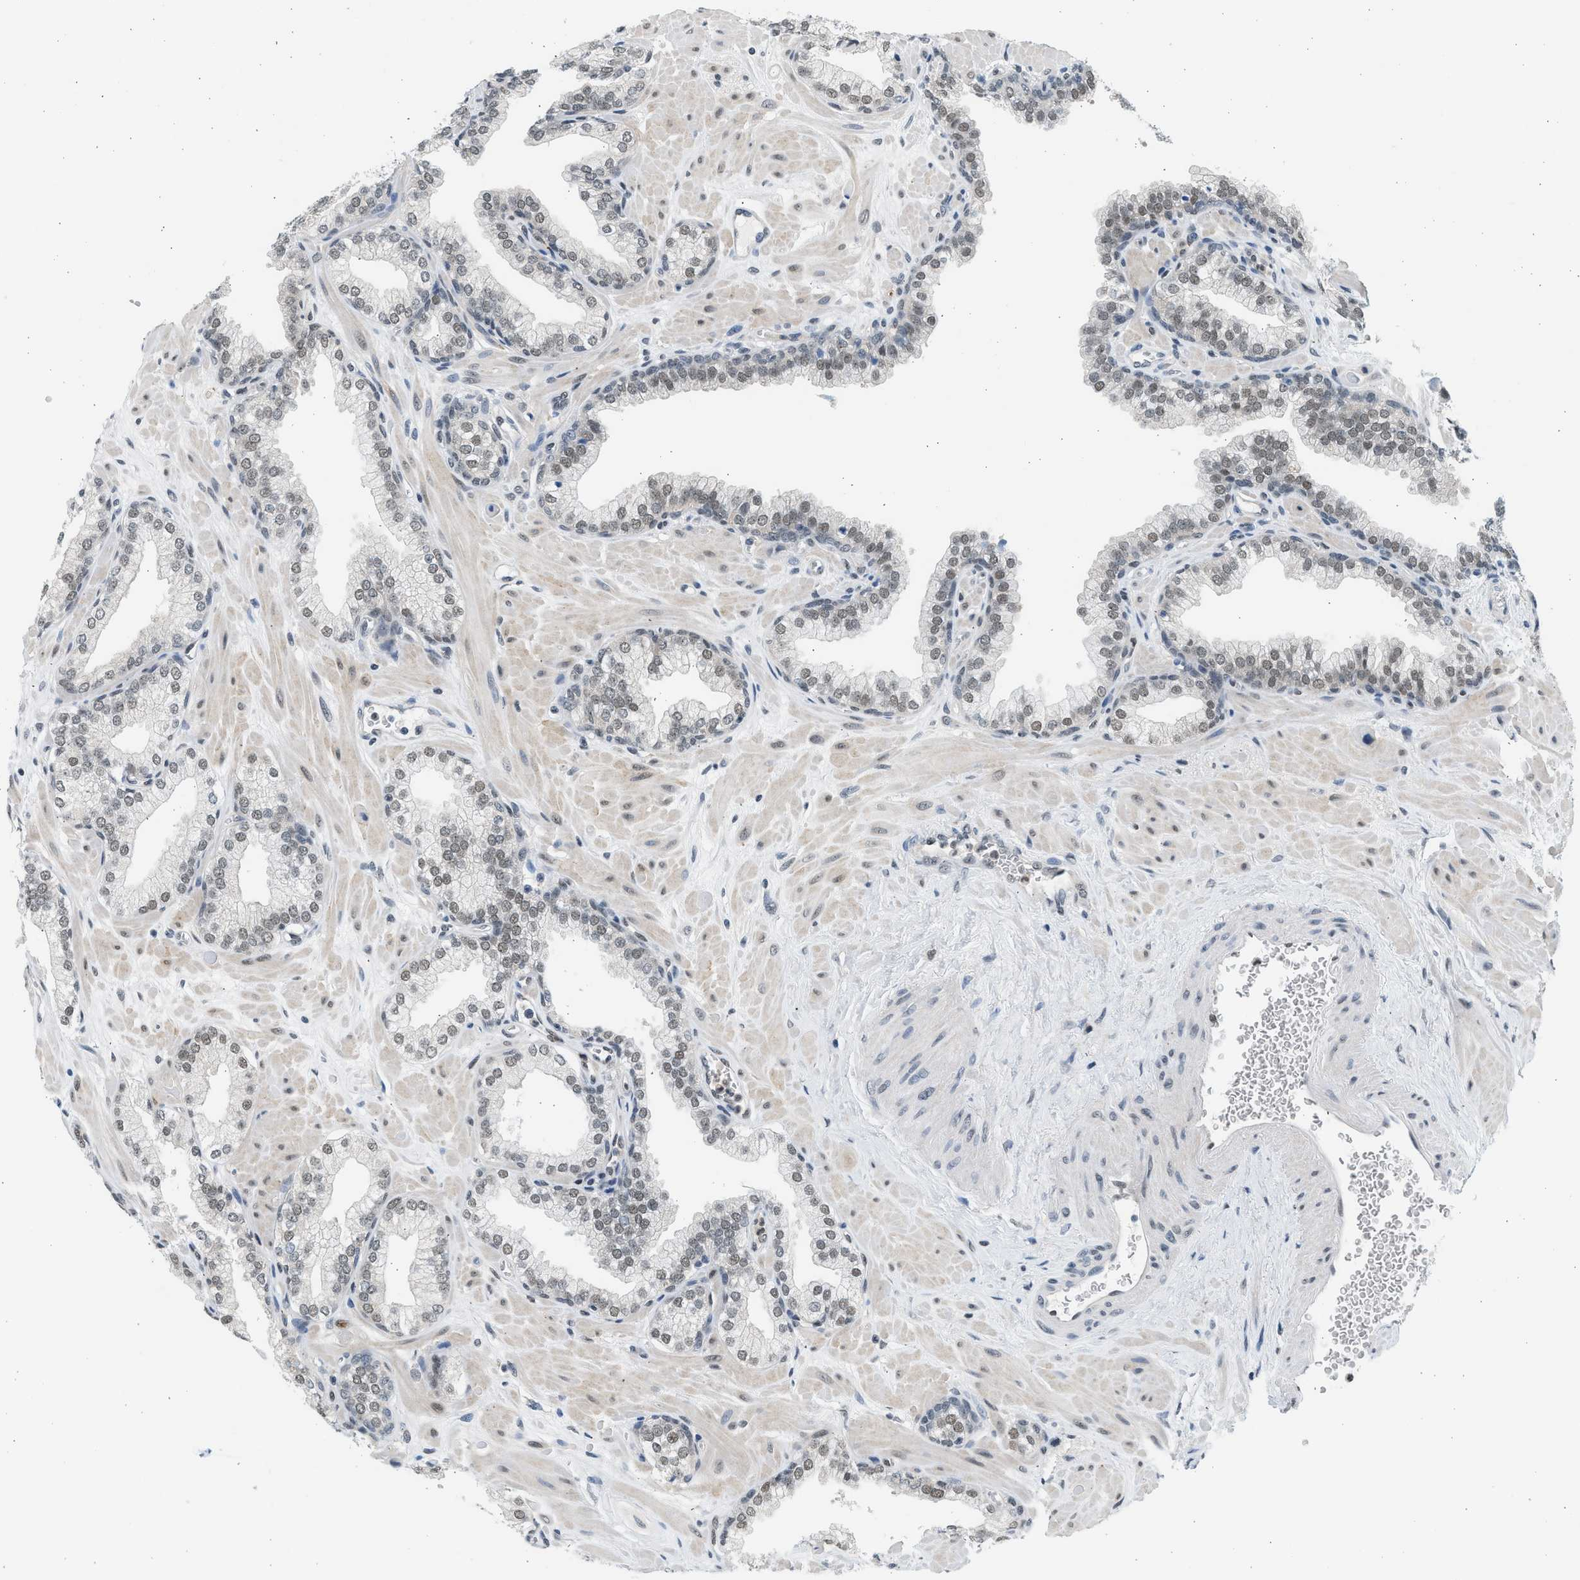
{"staining": {"intensity": "weak", "quantity": "25%-75%", "location": "nuclear"}, "tissue": "prostate", "cell_type": "Glandular cells", "image_type": "normal", "snomed": [{"axis": "morphology", "description": "Normal tissue, NOS"}, {"axis": "morphology", "description": "Urothelial carcinoma, Low grade"}, {"axis": "topography", "description": "Urinary bladder"}, {"axis": "topography", "description": "Prostate"}], "caption": "Protein analysis of benign prostate shows weak nuclear expression in about 25%-75% of glandular cells. (Stains: DAB in brown, nuclei in blue, Microscopy: brightfield microscopy at high magnification).", "gene": "HIPK1", "patient": {"sex": "male", "age": 60}}